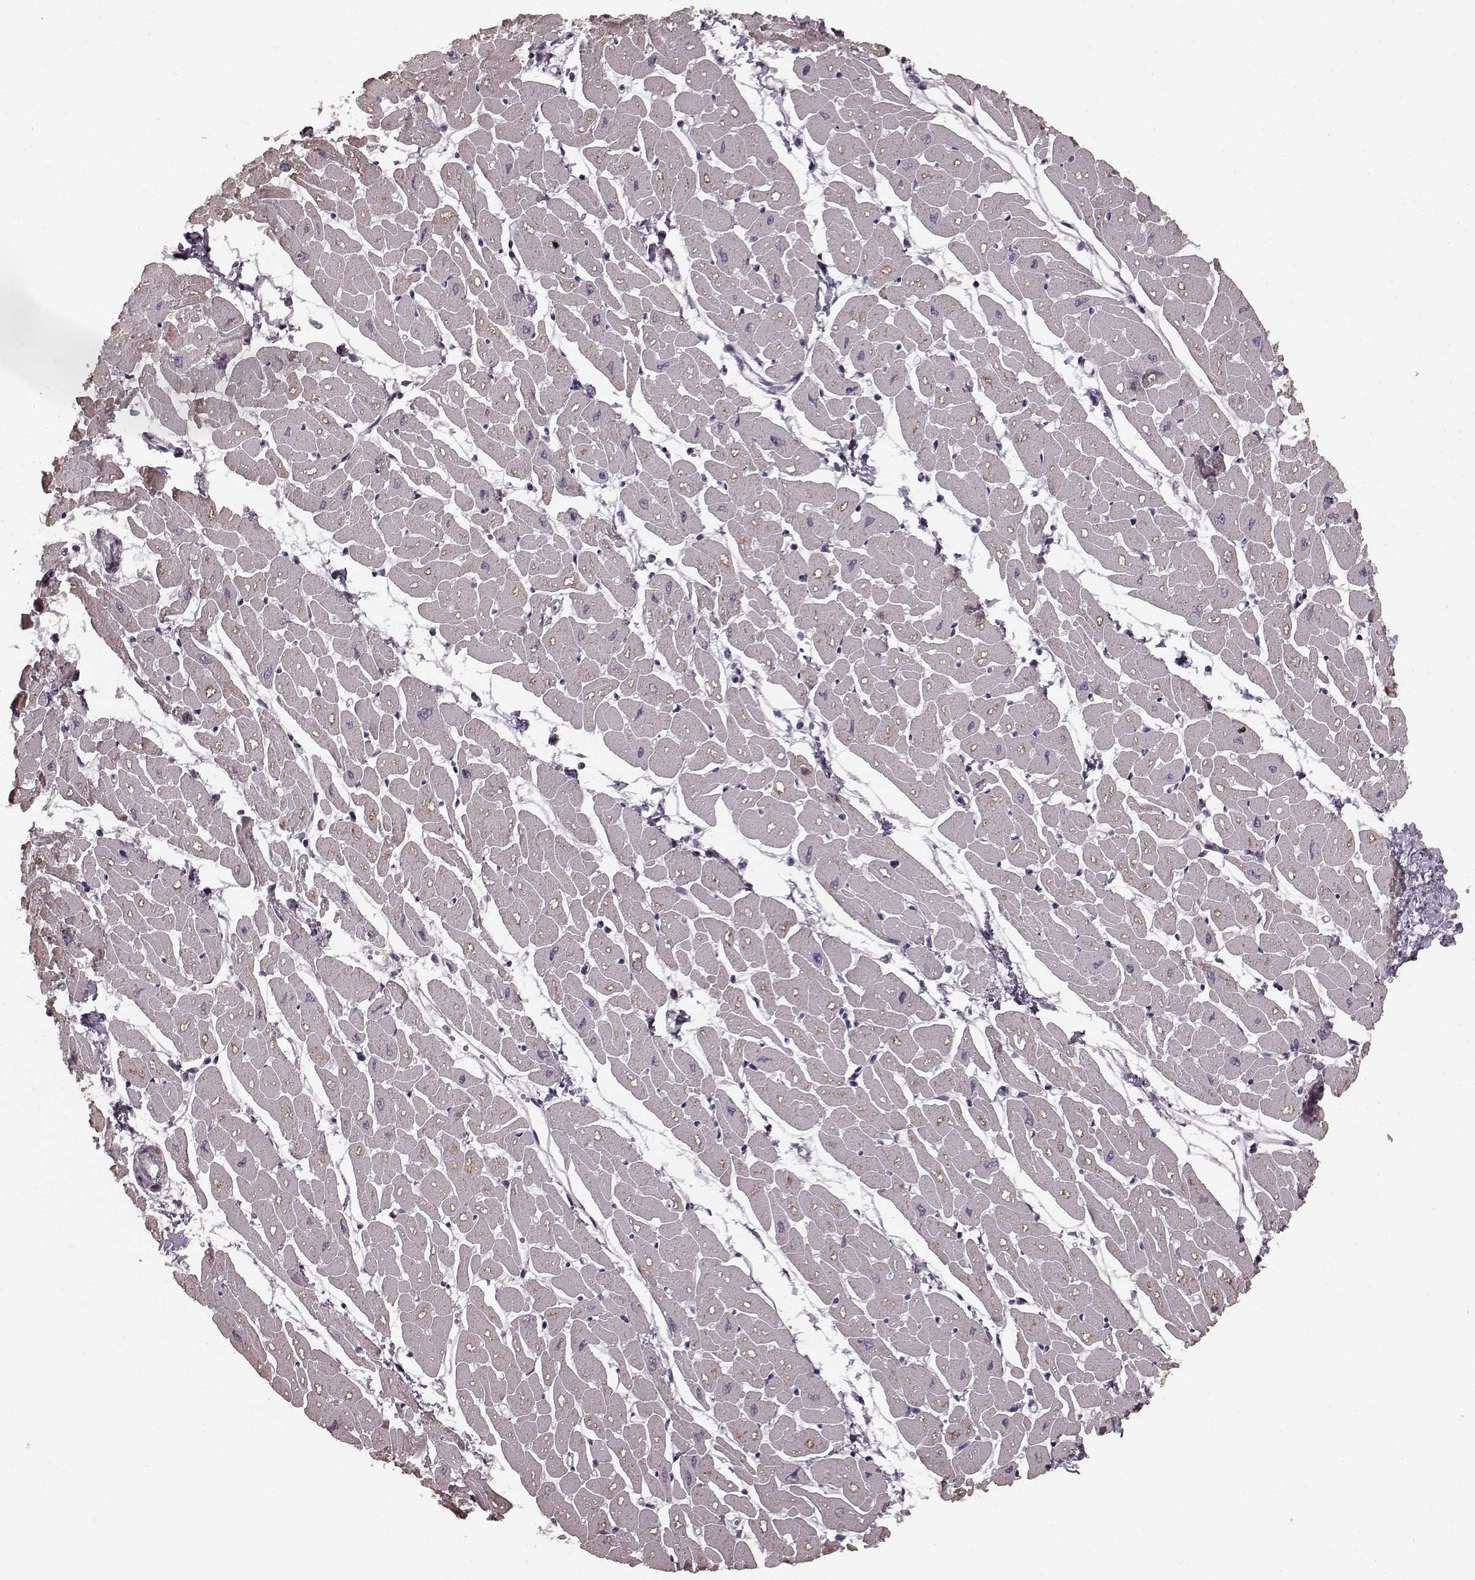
{"staining": {"intensity": "weak", "quantity": "25%-75%", "location": "cytoplasmic/membranous"}, "tissue": "heart muscle", "cell_type": "Cardiomyocytes", "image_type": "normal", "snomed": [{"axis": "morphology", "description": "Normal tissue, NOS"}, {"axis": "topography", "description": "Heart"}], "caption": "Weak cytoplasmic/membranous staining is seen in about 25%-75% of cardiomyocytes in unremarkable heart muscle.", "gene": "PLCB4", "patient": {"sex": "male", "age": 57}}